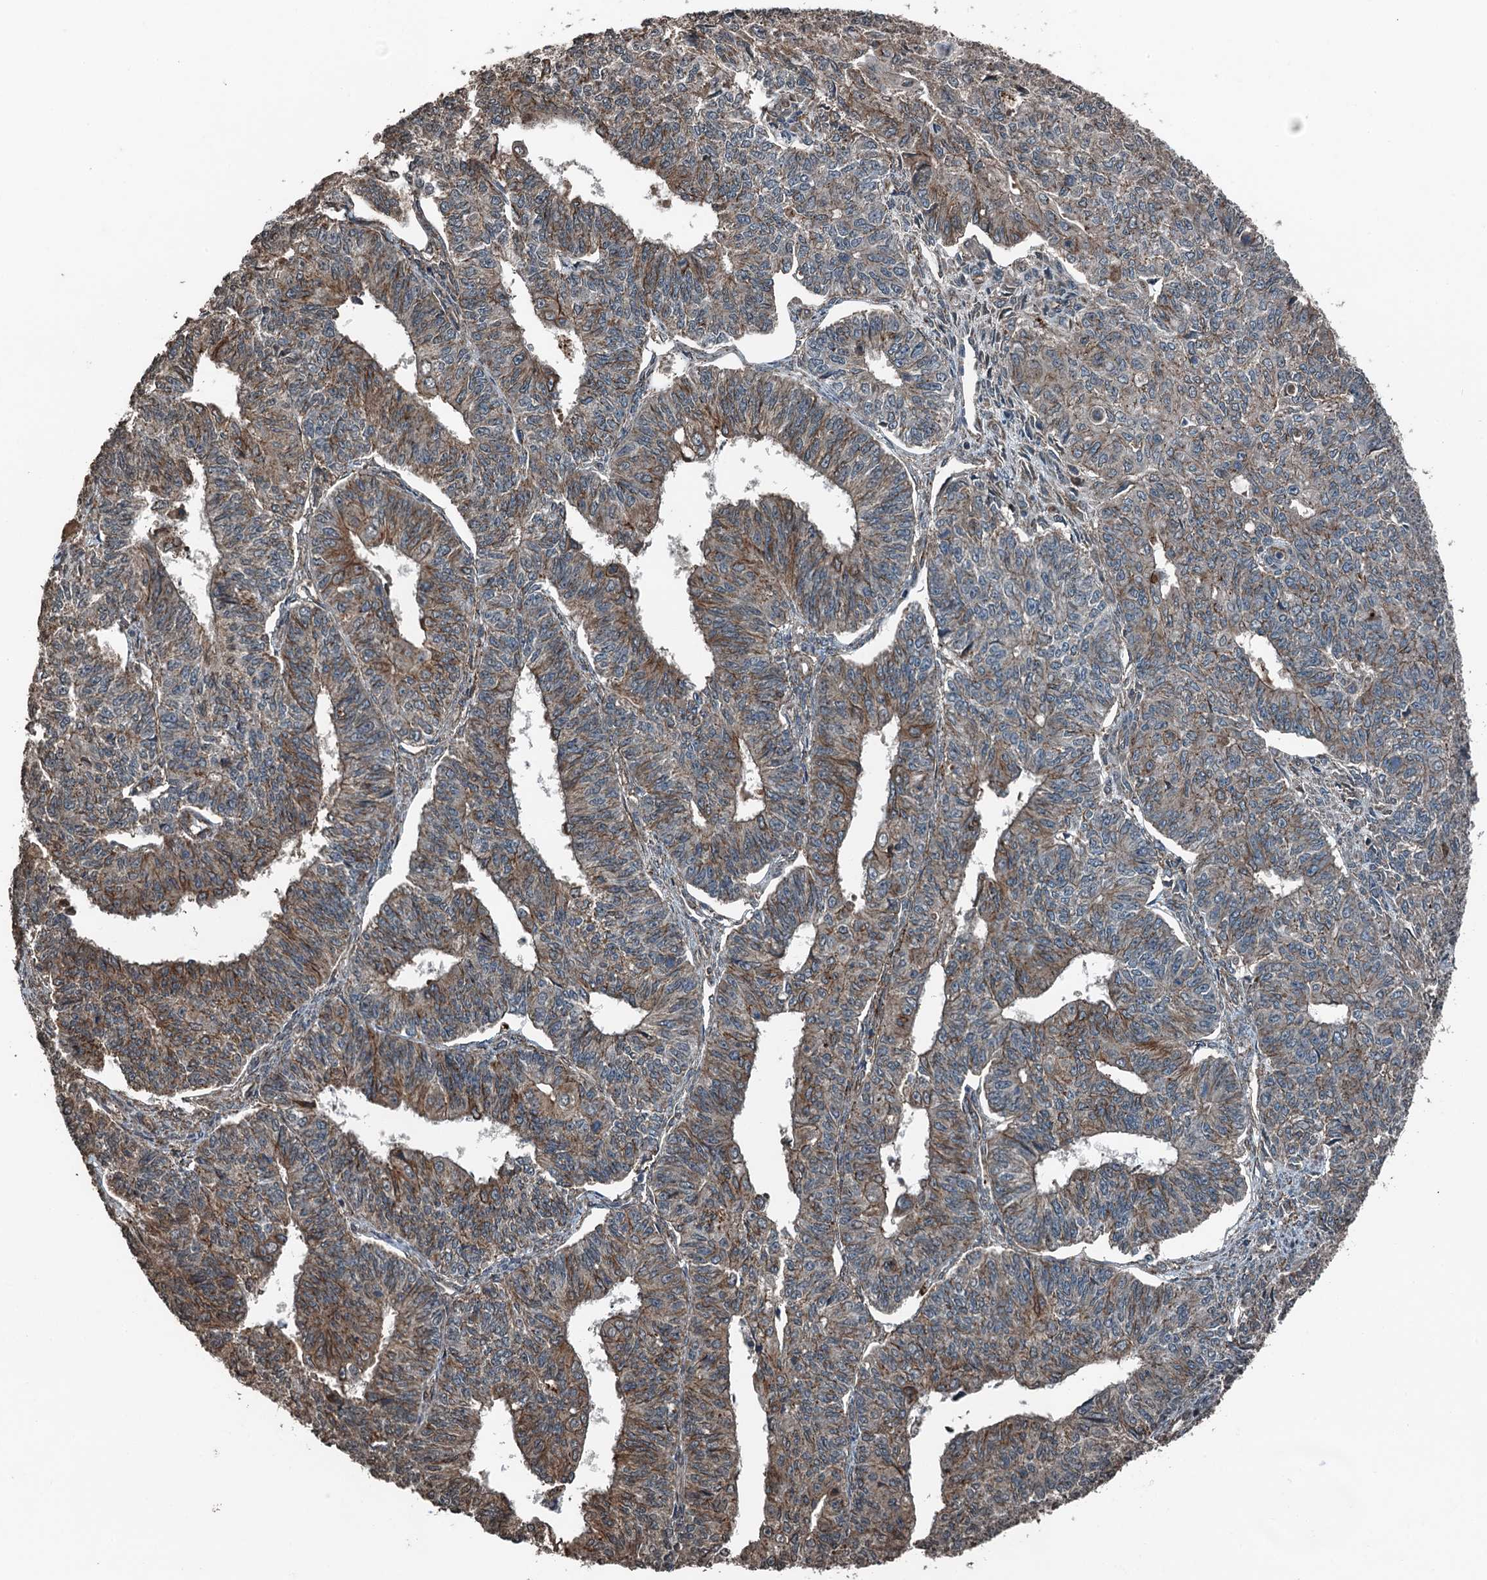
{"staining": {"intensity": "weak", "quantity": "25%-75%", "location": "cytoplasmic/membranous"}, "tissue": "endometrial cancer", "cell_type": "Tumor cells", "image_type": "cancer", "snomed": [{"axis": "morphology", "description": "Adenocarcinoma, NOS"}, {"axis": "topography", "description": "Endometrium"}], "caption": "Brown immunohistochemical staining in endometrial adenocarcinoma shows weak cytoplasmic/membranous expression in about 25%-75% of tumor cells.", "gene": "TCTN1", "patient": {"sex": "female", "age": 32}}